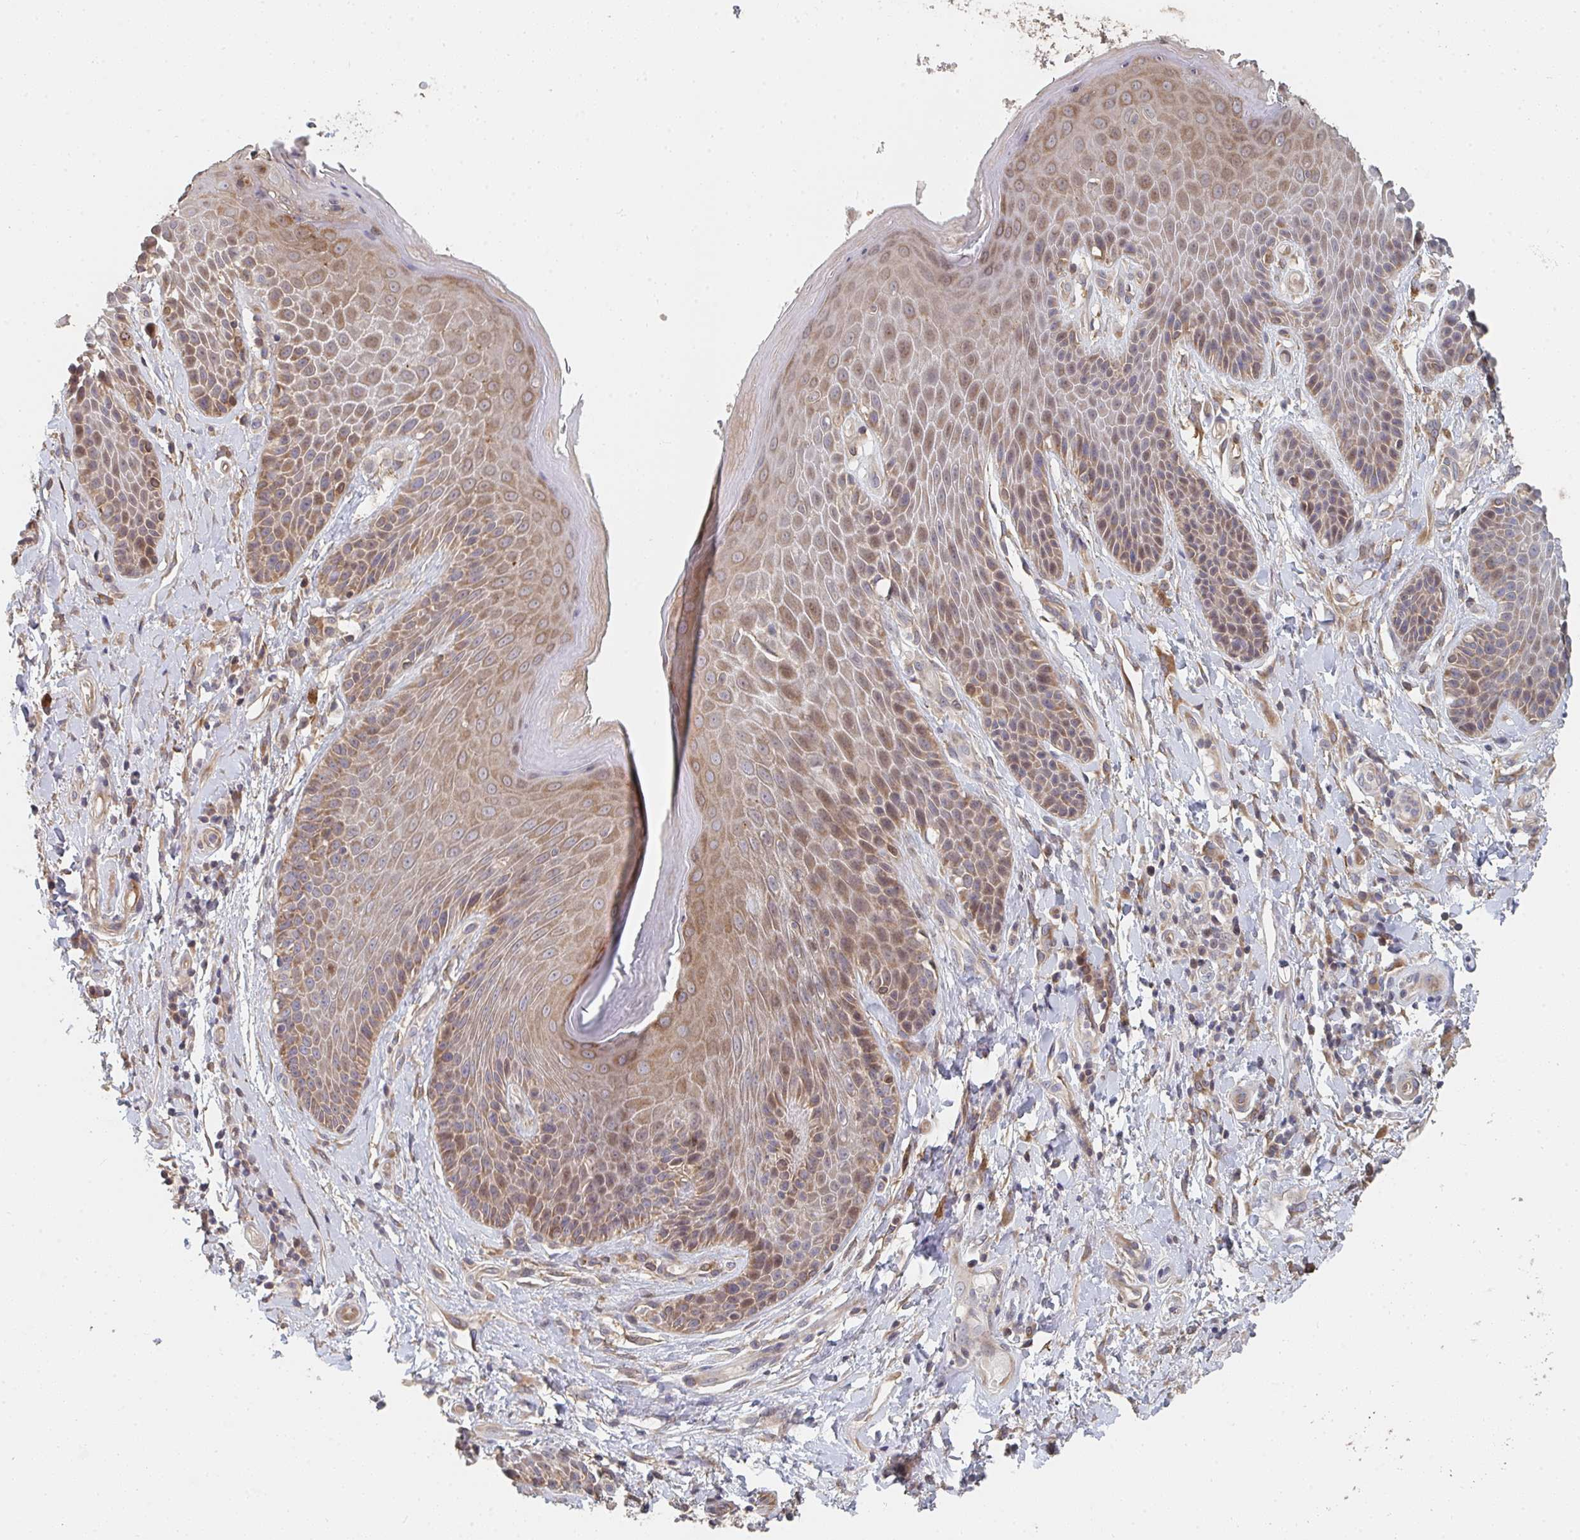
{"staining": {"intensity": "moderate", "quantity": ">75%", "location": "cytoplasmic/membranous"}, "tissue": "skin", "cell_type": "Epidermal cells", "image_type": "normal", "snomed": [{"axis": "morphology", "description": "Normal tissue, NOS"}, {"axis": "topography", "description": "Anal"}, {"axis": "topography", "description": "Peripheral nerve tissue"}], "caption": "DAB immunohistochemical staining of benign human skin shows moderate cytoplasmic/membranous protein staining in about >75% of epidermal cells.", "gene": "PTEN", "patient": {"sex": "male", "age": 51}}